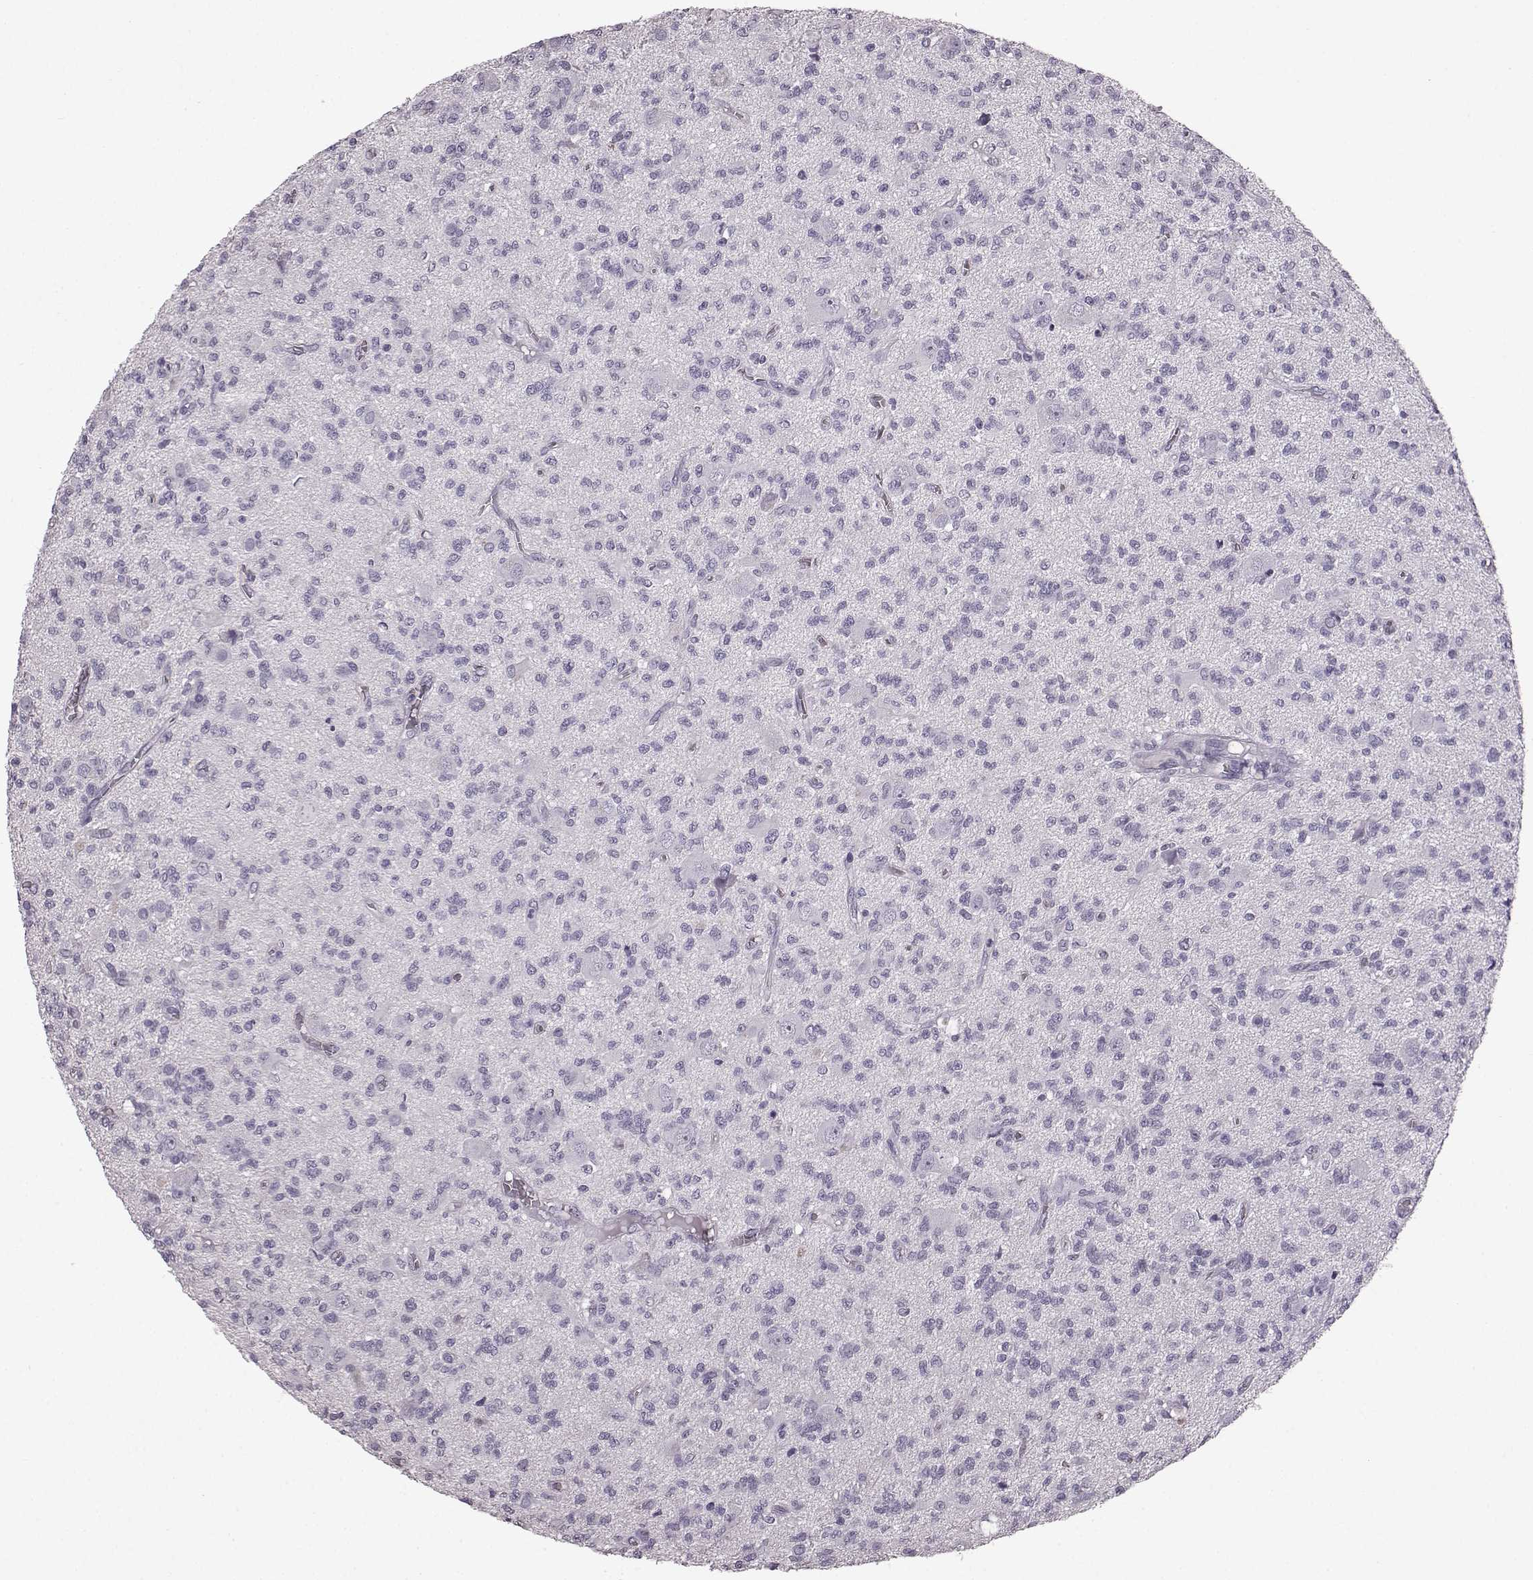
{"staining": {"intensity": "negative", "quantity": "none", "location": "none"}, "tissue": "glioma", "cell_type": "Tumor cells", "image_type": "cancer", "snomed": [{"axis": "morphology", "description": "Glioma, malignant, Low grade"}, {"axis": "topography", "description": "Brain"}], "caption": "Immunohistochemistry (IHC) of malignant low-grade glioma shows no positivity in tumor cells.", "gene": "PRPH2", "patient": {"sex": "male", "age": 64}}